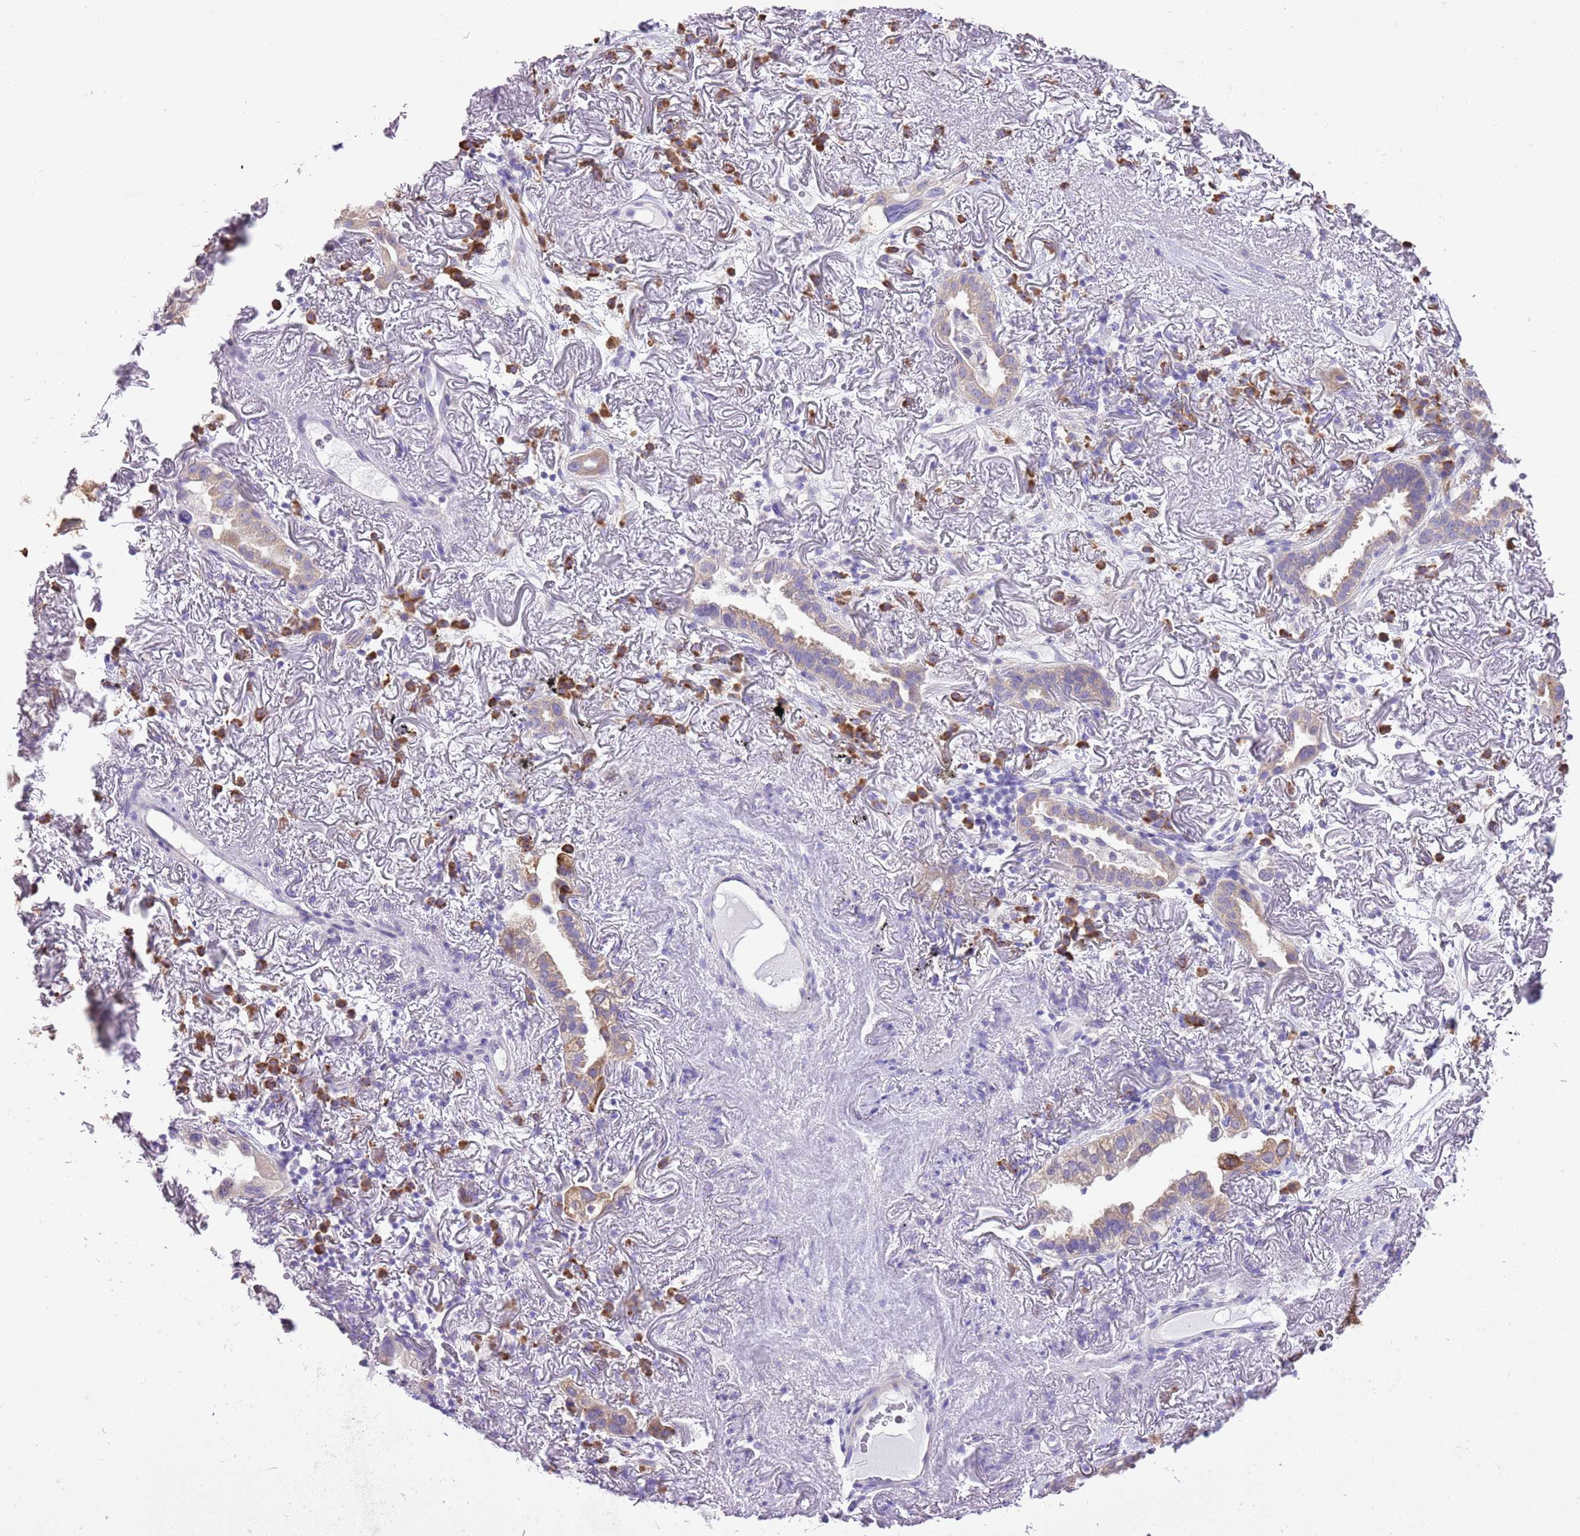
{"staining": {"intensity": "weak", "quantity": "<25%", "location": "cytoplasmic/membranous"}, "tissue": "lung cancer", "cell_type": "Tumor cells", "image_type": "cancer", "snomed": [{"axis": "morphology", "description": "Adenocarcinoma, NOS"}, {"axis": "topography", "description": "Lung"}], "caption": "Immunohistochemical staining of human lung cancer (adenocarcinoma) demonstrates no significant positivity in tumor cells.", "gene": "AAR2", "patient": {"sex": "female", "age": 69}}